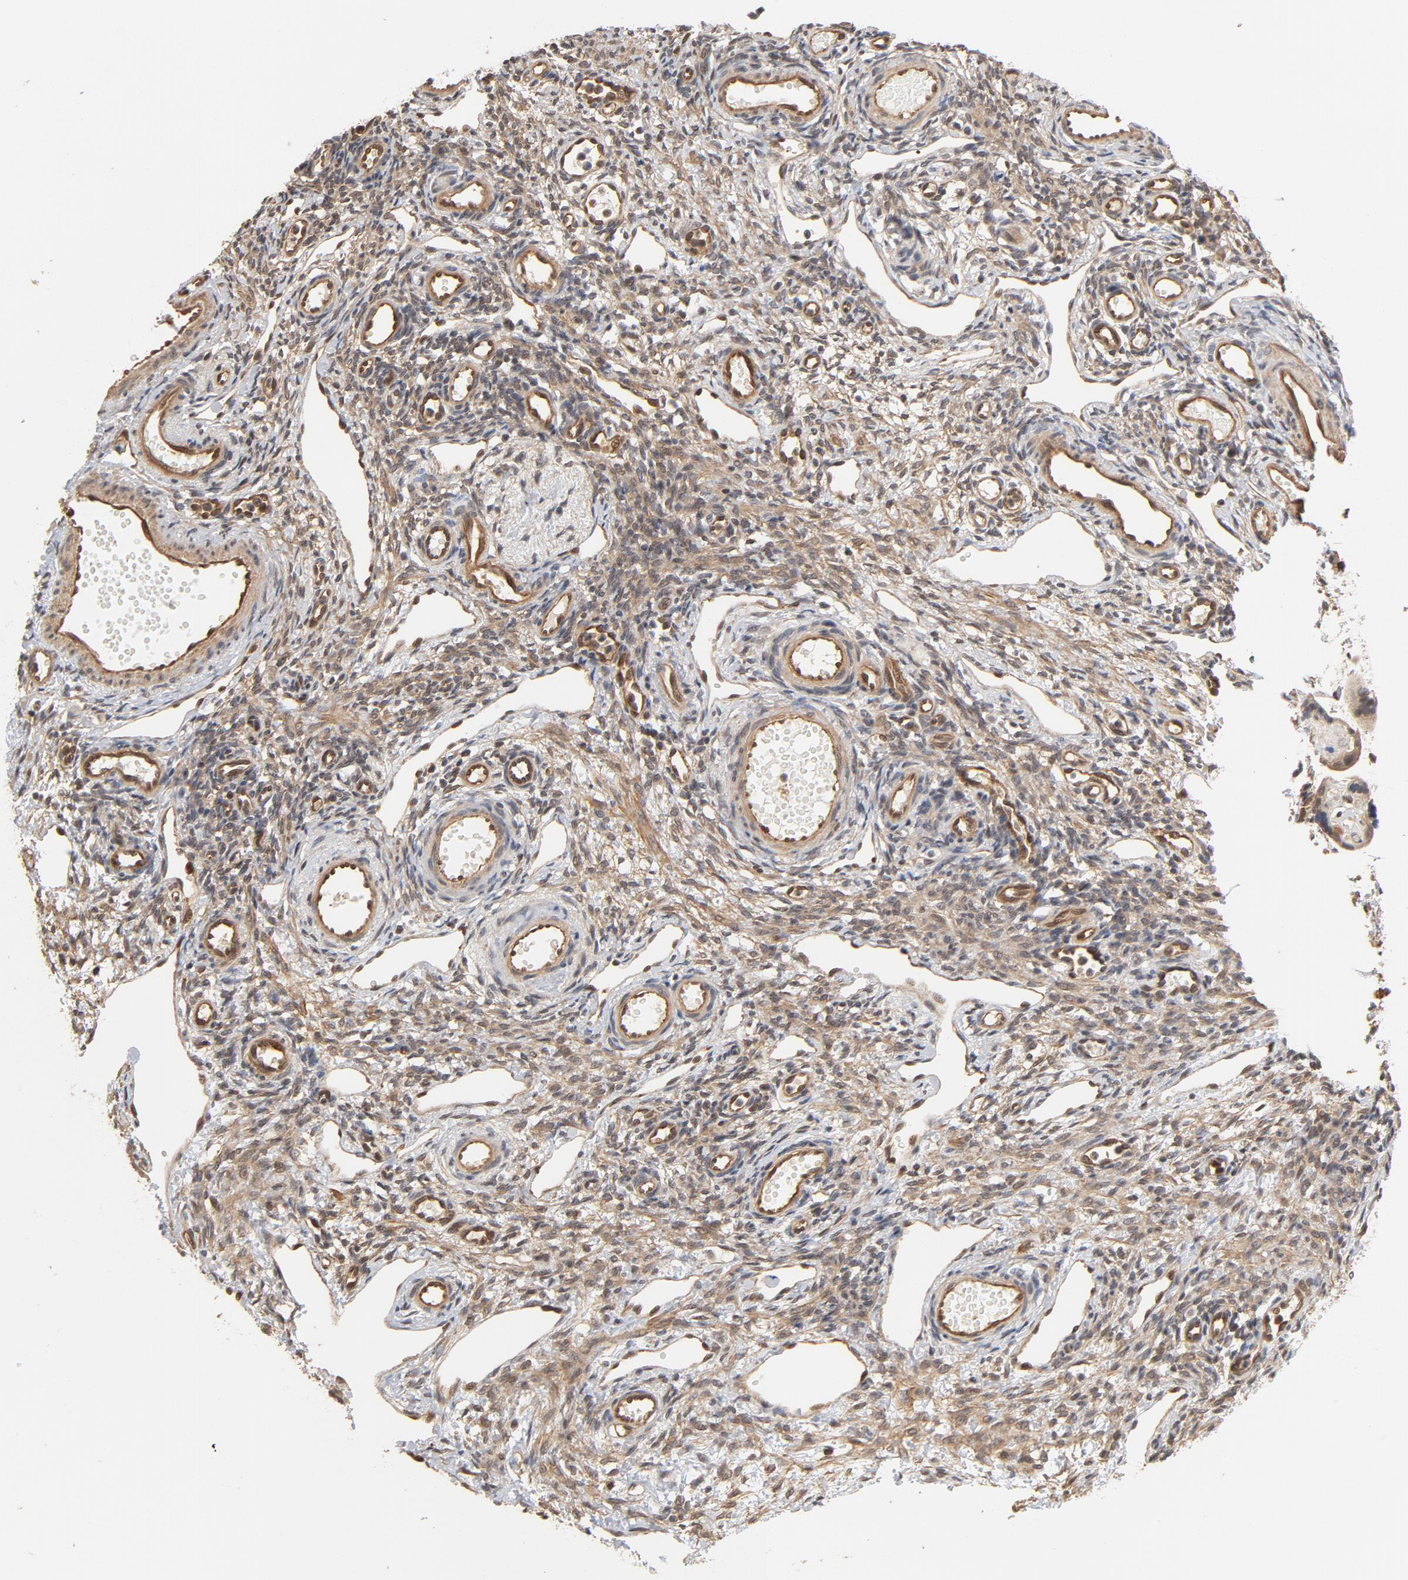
{"staining": {"intensity": "moderate", "quantity": ">75%", "location": "cytoplasmic/membranous"}, "tissue": "ovary", "cell_type": "Follicle cells", "image_type": "normal", "snomed": [{"axis": "morphology", "description": "Normal tissue, NOS"}, {"axis": "topography", "description": "Ovary"}], "caption": "This is a photomicrograph of immunohistochemistry (IHC) staining of normal ovary, which shows moderate positivity in the cytoplasmic/membranous of follicle cells.", "gene": "CDC37", "patient": {"sex": "female", "age": 33}}